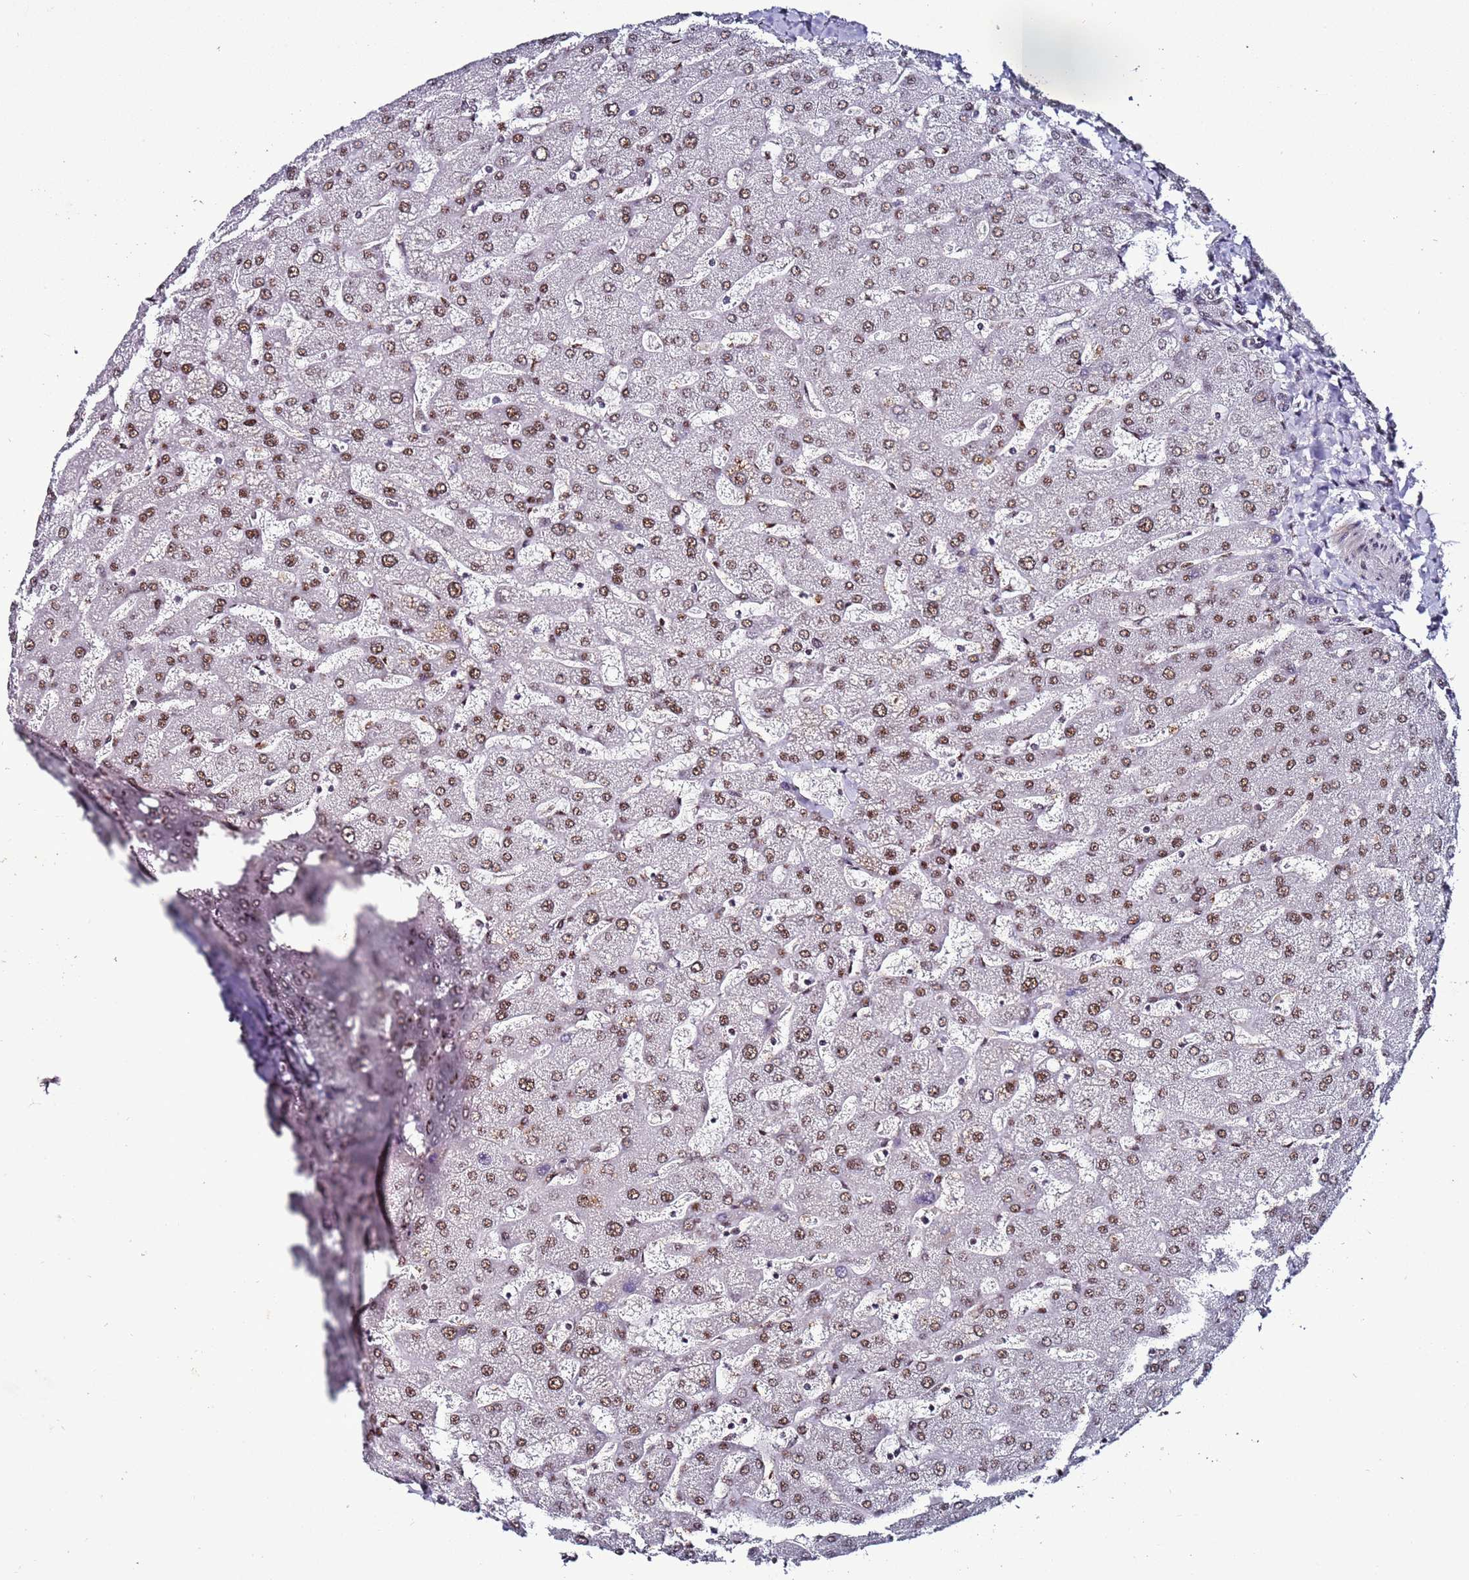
{"staining": {"intensity": "negative", "quantity": "none", "location": "none"}, "tissue": "liver", "cell_type": "Cholangiocytes", "image_type": "normal", "snomed": [{"axis": "morphology", "description": "Normal tissue, NOS"}, {"axis": "topography", "description": "Liver"}], "caption": "Immunohistochemistry of unremarkable human liver exhibits no expression in cholangiocytes.", "gene": "PSMA7", "patient": {"sex": "male", "age": 55}}